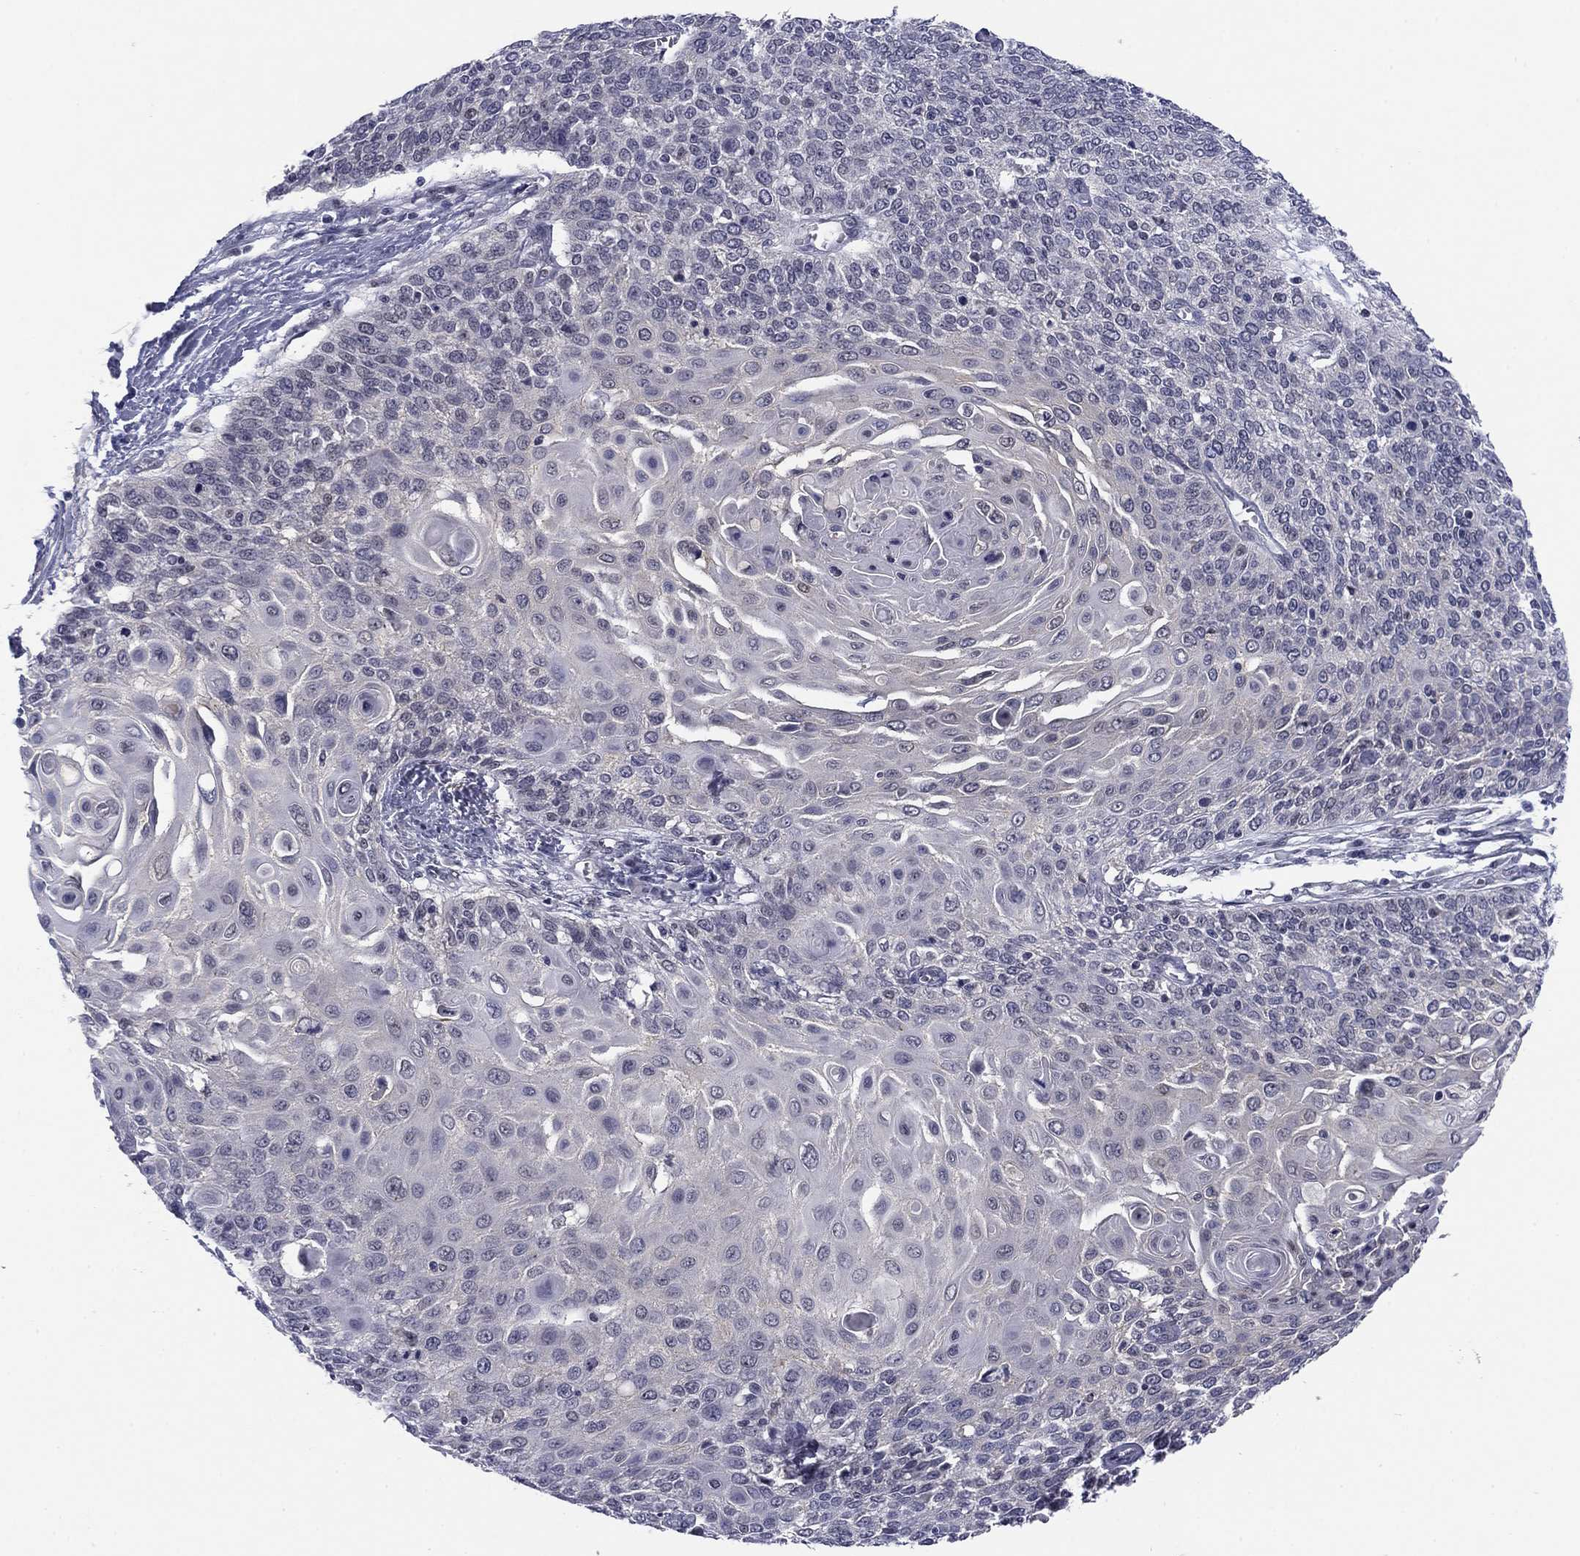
{"staining": {"intensity": "negative", "quantity": "none", "location": "none"}, "tissue": "cervical cancer", "cell_type": "Tumor cells", "image_type": "cancer", "snomed": [{"axis": "morphology", "description": "Squamous cell carcinoma, NOS"}, {"axis": "topography", "description": "Cervix"}], "caption": "A photomicrograph of cervical cancer (squamous cell carcinoma) stained for a protein shows no brown staining in tumor cells.", "gene": "TIGD4", "patient": {"sex": "female", "age": 39}}